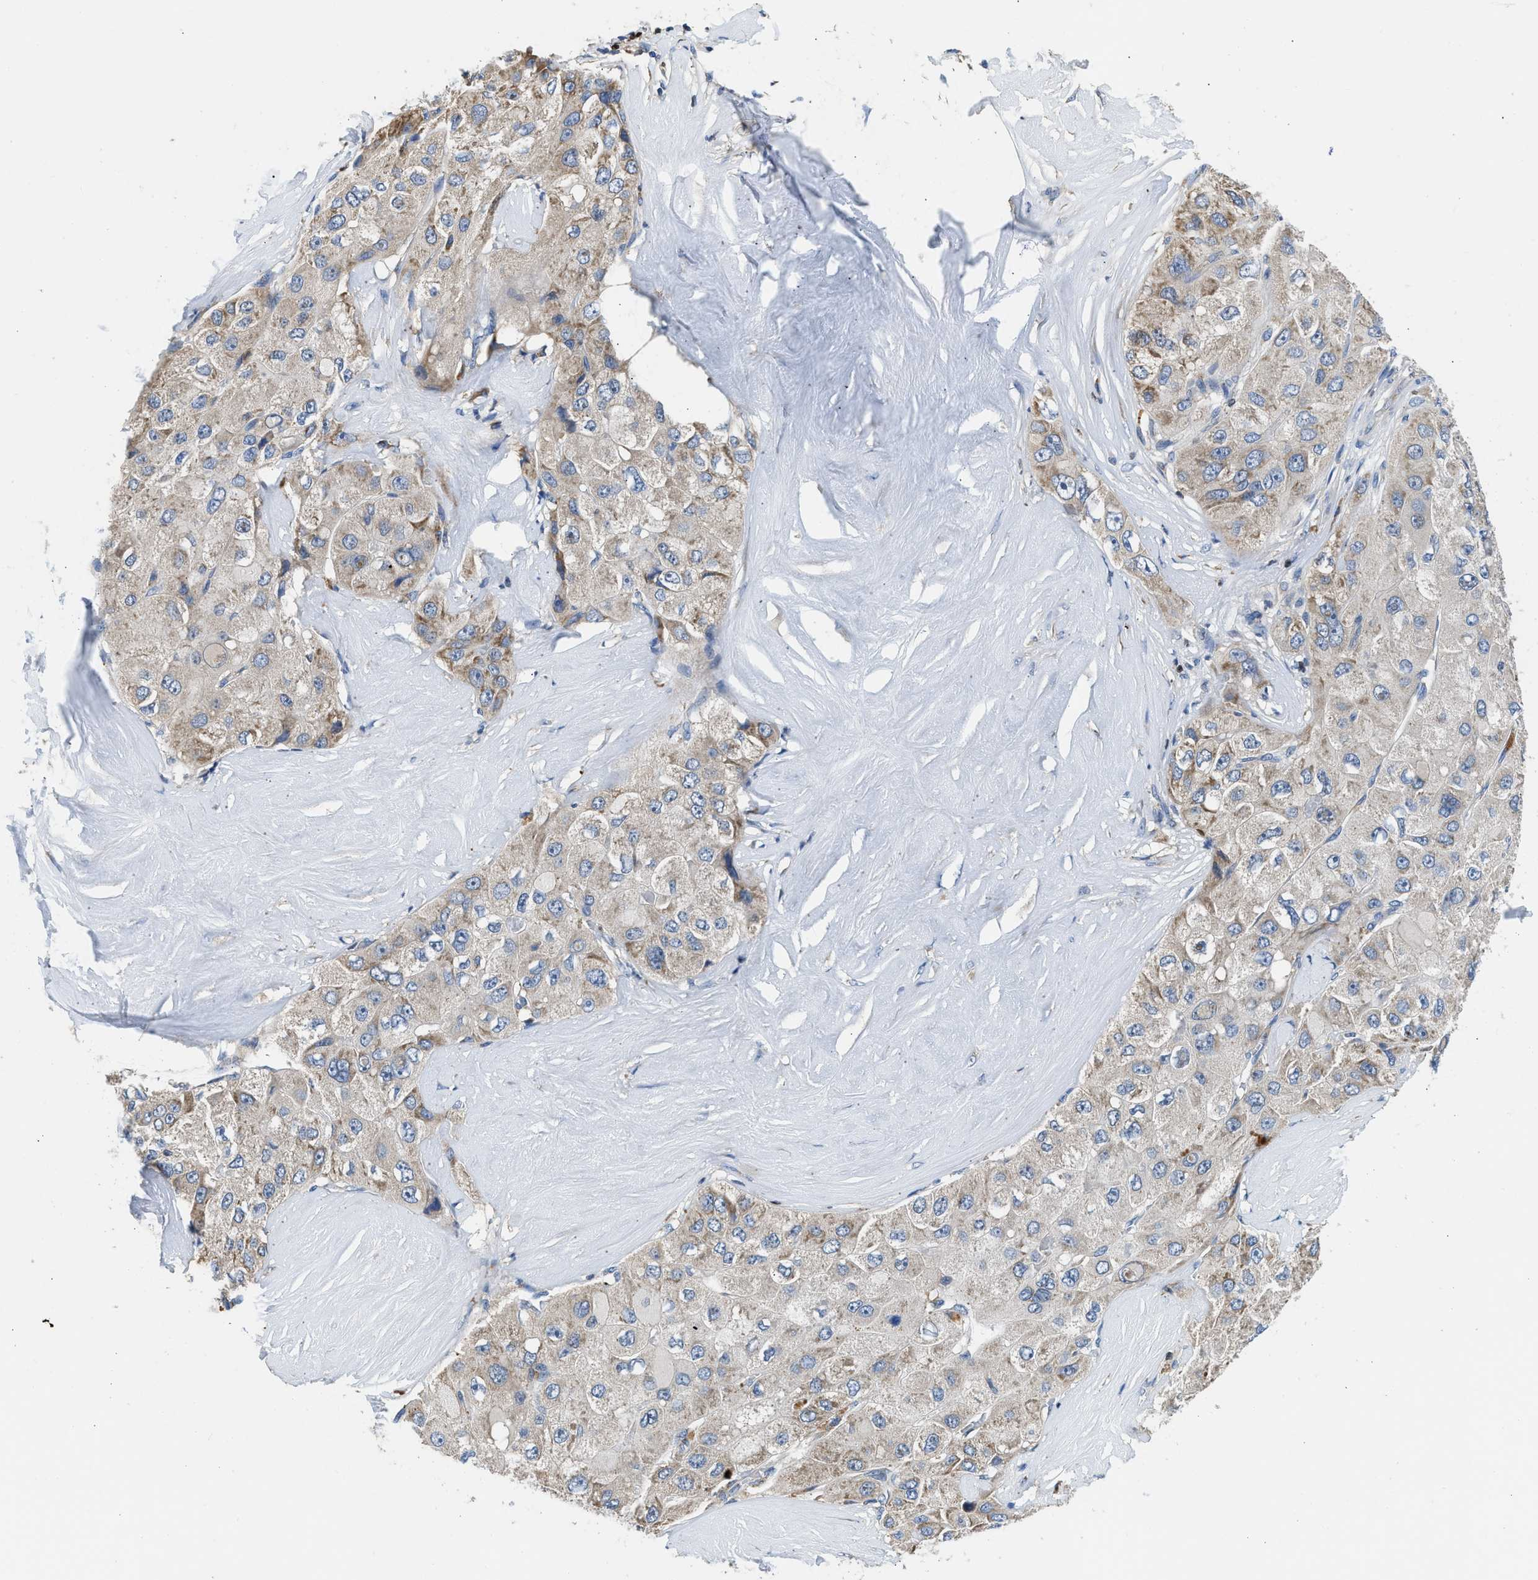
{"staining": {"intensity": "weak", "quantity": "25%-75%", "location": "cytoplasmic/membranous"}, "tissue": "liver cancer", "cell_type": "Tumor cells", "image_type": "cancer", "snomed": [{"axis": "morphology", "description": "Carcinoma, Hepatocellular, NOS"}, {"axis": "topography", "description": "Liver"}], "caption": "Liver hepatocellular carcinoma stained for a protein exhibits weak cytoplasmic/membranous positivity in tumor cells. (DAB (3,3'-diaminobenzidine) IHC, brown staining for protein, blue staining for nuclei).", "gene": "TOX", "patient": {"sex": "male", "age": 80}}